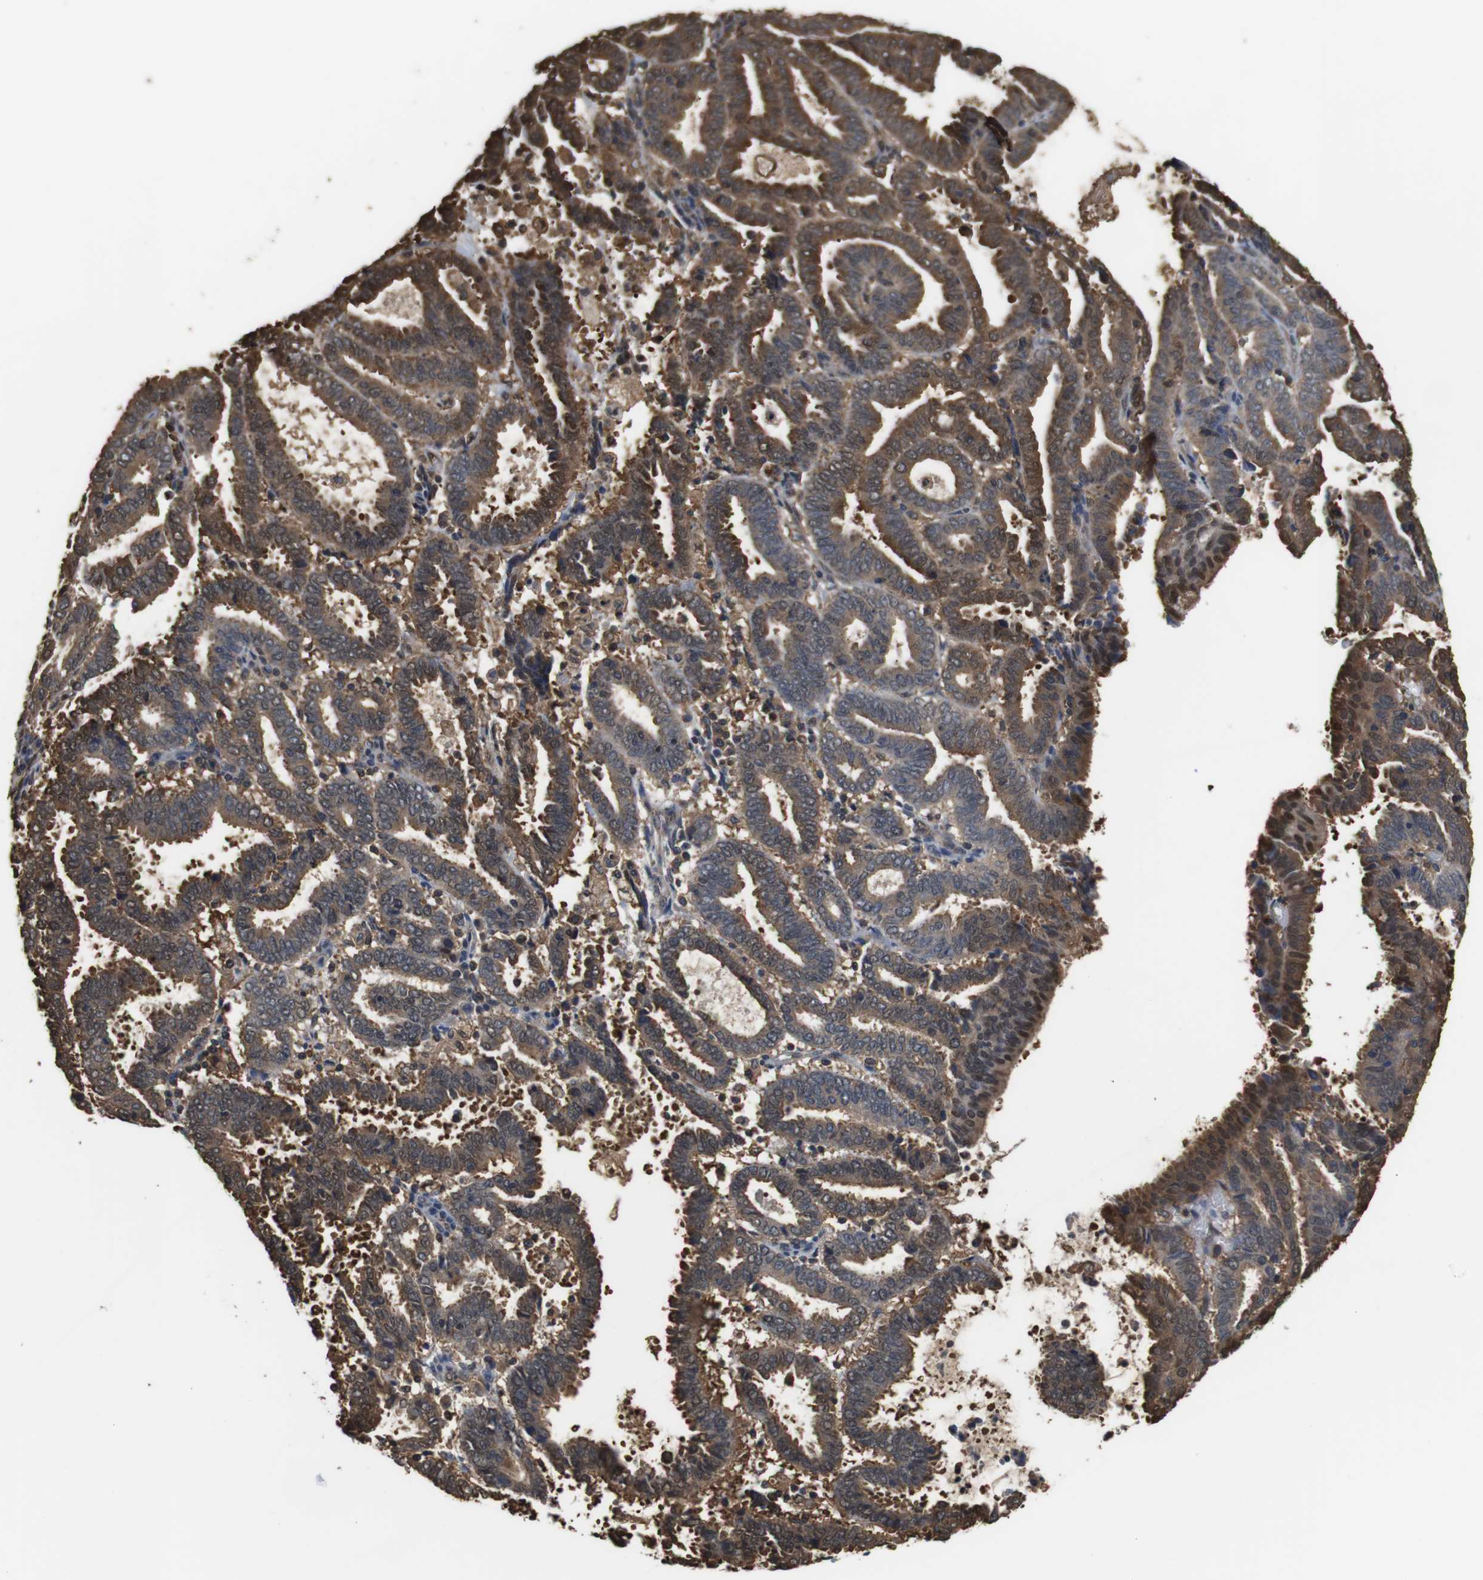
{"staining": {"intensity": "moderate", "quantity": ">75%", "location": "cytoplasmic/membranous,nuclear"}, "tissue": "endometrial cancer", "cell_type": "Tumor cells", "image_type": "cancer", "snomed": [{"axis": "morphology", "description": "Adenocarcinoma, NOS"}, {"axis": "topography", "description": "Uterus"}], "caption": "Endometrial adenocarcinoma stained with a protein marker shows moderate staining in tumor cells.", "gene": "LDHA", "patient": {"sex": "female", "age": 83}}